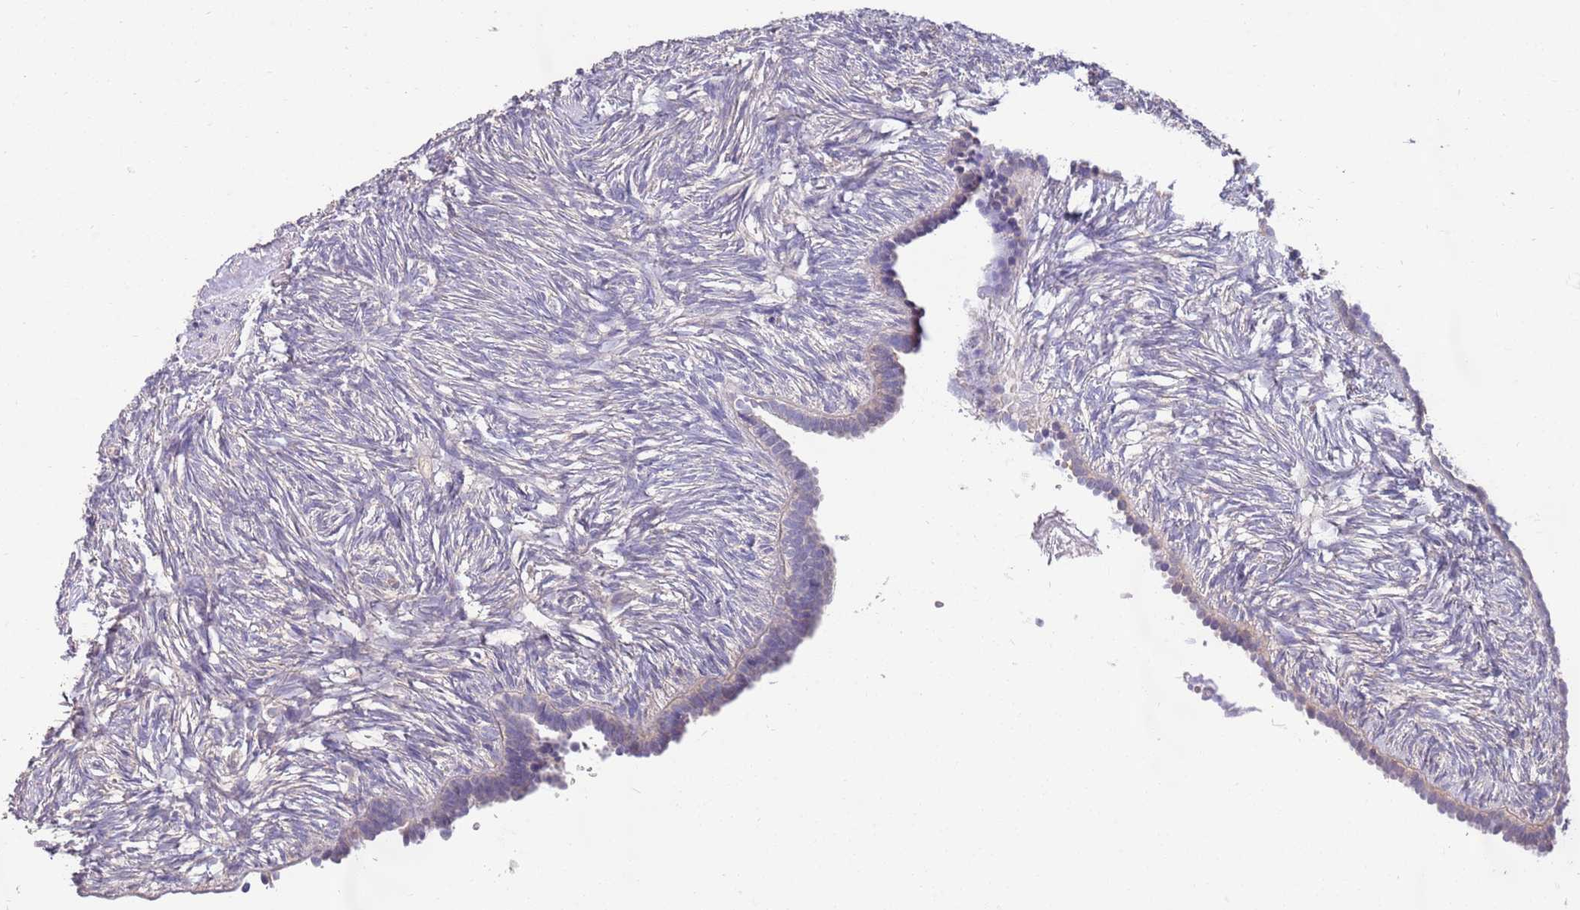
{"staining": {"intensity": "negative", "quantity": "none", "location": "none"}, "tissue": "ovary", "cell_type": "Follicle cells", "image_type": "normal", "snomed": [{"axis": "morphology", "description": "Normal tissue, NOS"}, {"axis": "topography", "description": "Ovary"}], "caption": "IHC of benign ovary shows no expression in follicle cells.", "gene": "MARVELD2", "patient": {"sex": "female", "age": 51}}